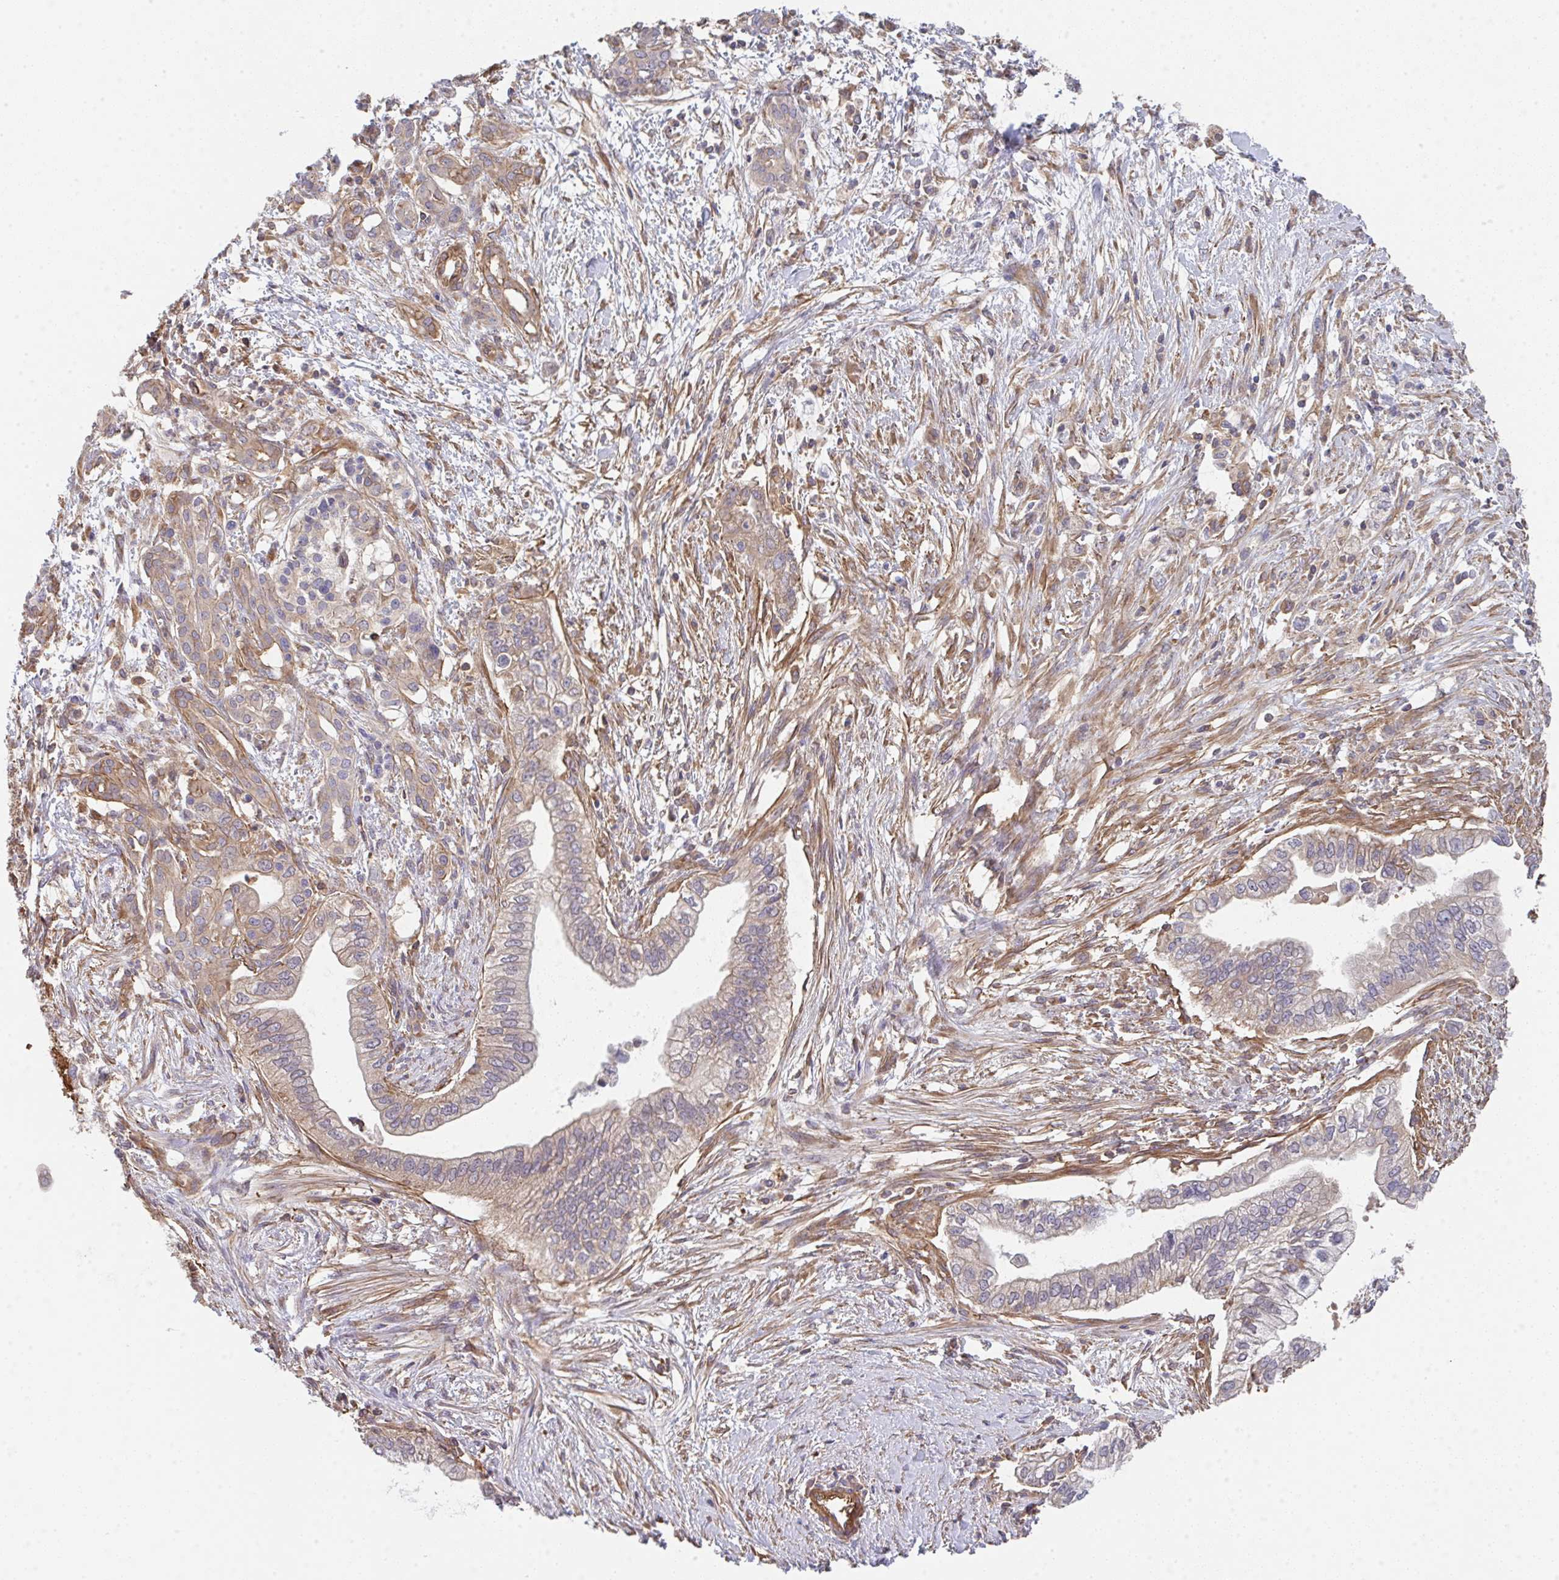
{"staining": {"intensity": "weak", "quantity": "25%-75%", "location": "cytoplasmic/membranous"}, "tissue": "pancreatic cancer", "cell_type": "Tumor cells", "image_type": "cancer", "snomed": [{"axis": "morphology", "description": "Adenocarcinoma, NOS"}, {"axis": "topography", "description": "Pancreas"}], "caption": "IHC image of neoplastic tissue: pancreatic cancer (adenocarcinoma) stained using immunohistochemistry (IHC) displays low levels of weak protein expression localized specifically in the cytoplasmic/membranous of tumor cells, appearing as a cytoplasmic/membranous brown color.", "gene": "TMEM229A", "patient": {"sex": "male", "age": 70}}